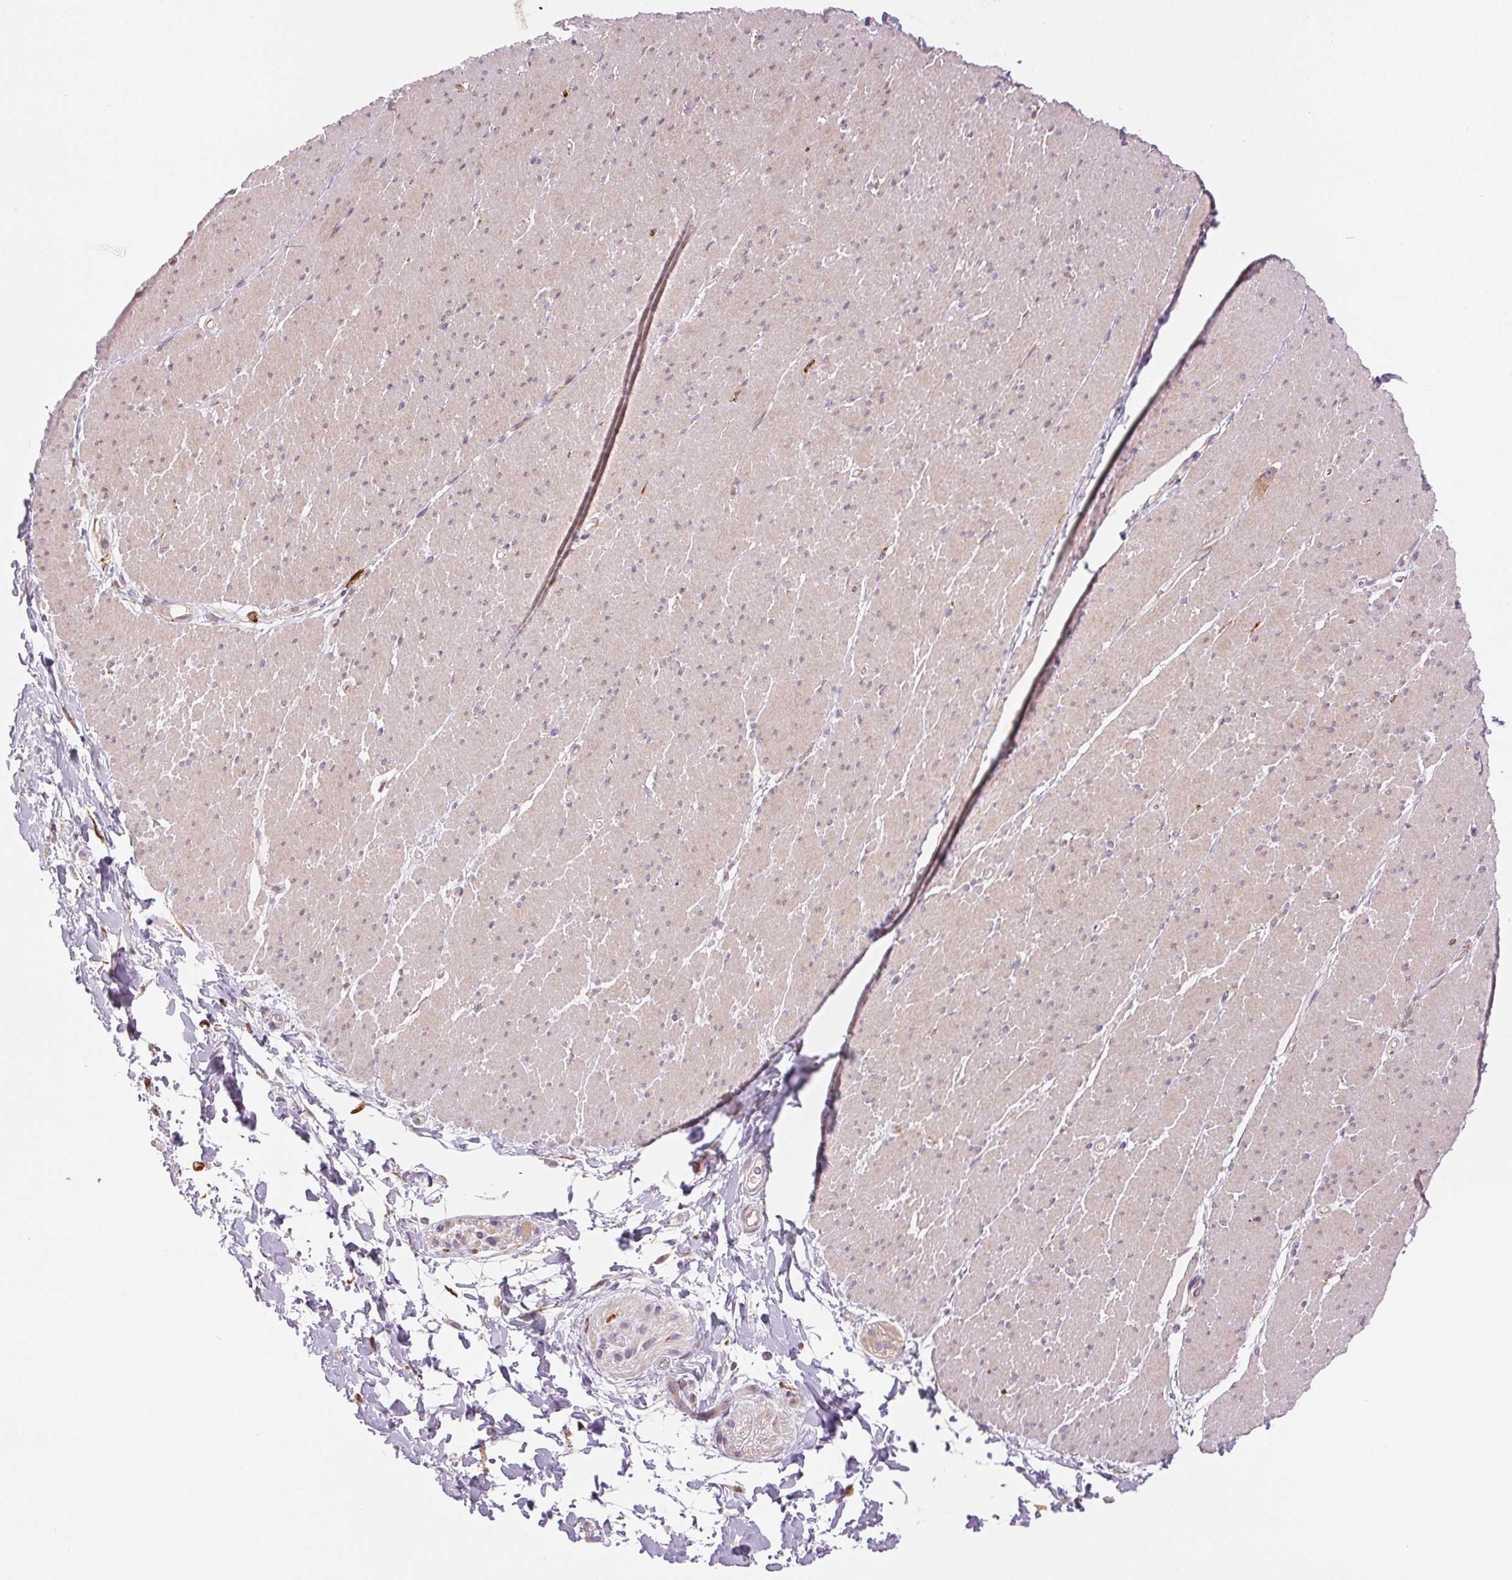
{"staining": {"intensity": "weak", "quantity": "25%-75%", "location": "cytoplasmic/membranous"}, "tissue": "smooth muscle", "cell_type": "Smooth muscle cells", "image_type": "normal", "snomed": [{"axis": "morphology", "description": "Normal tissue, NOS"}, {"axis": "topography", "description": "Smooth muscle"}, {"axis": "topography", "description": "Rectum"}], "caption": "High-power microscopy captured an IHC image of unremarkable smooth muscle, revealing weak cytoplasmic/membranous expression in about 25%-75% of smooth muscle cells.", "gene": "METTL17", "patient": {"sex": "male", "age": 53}}